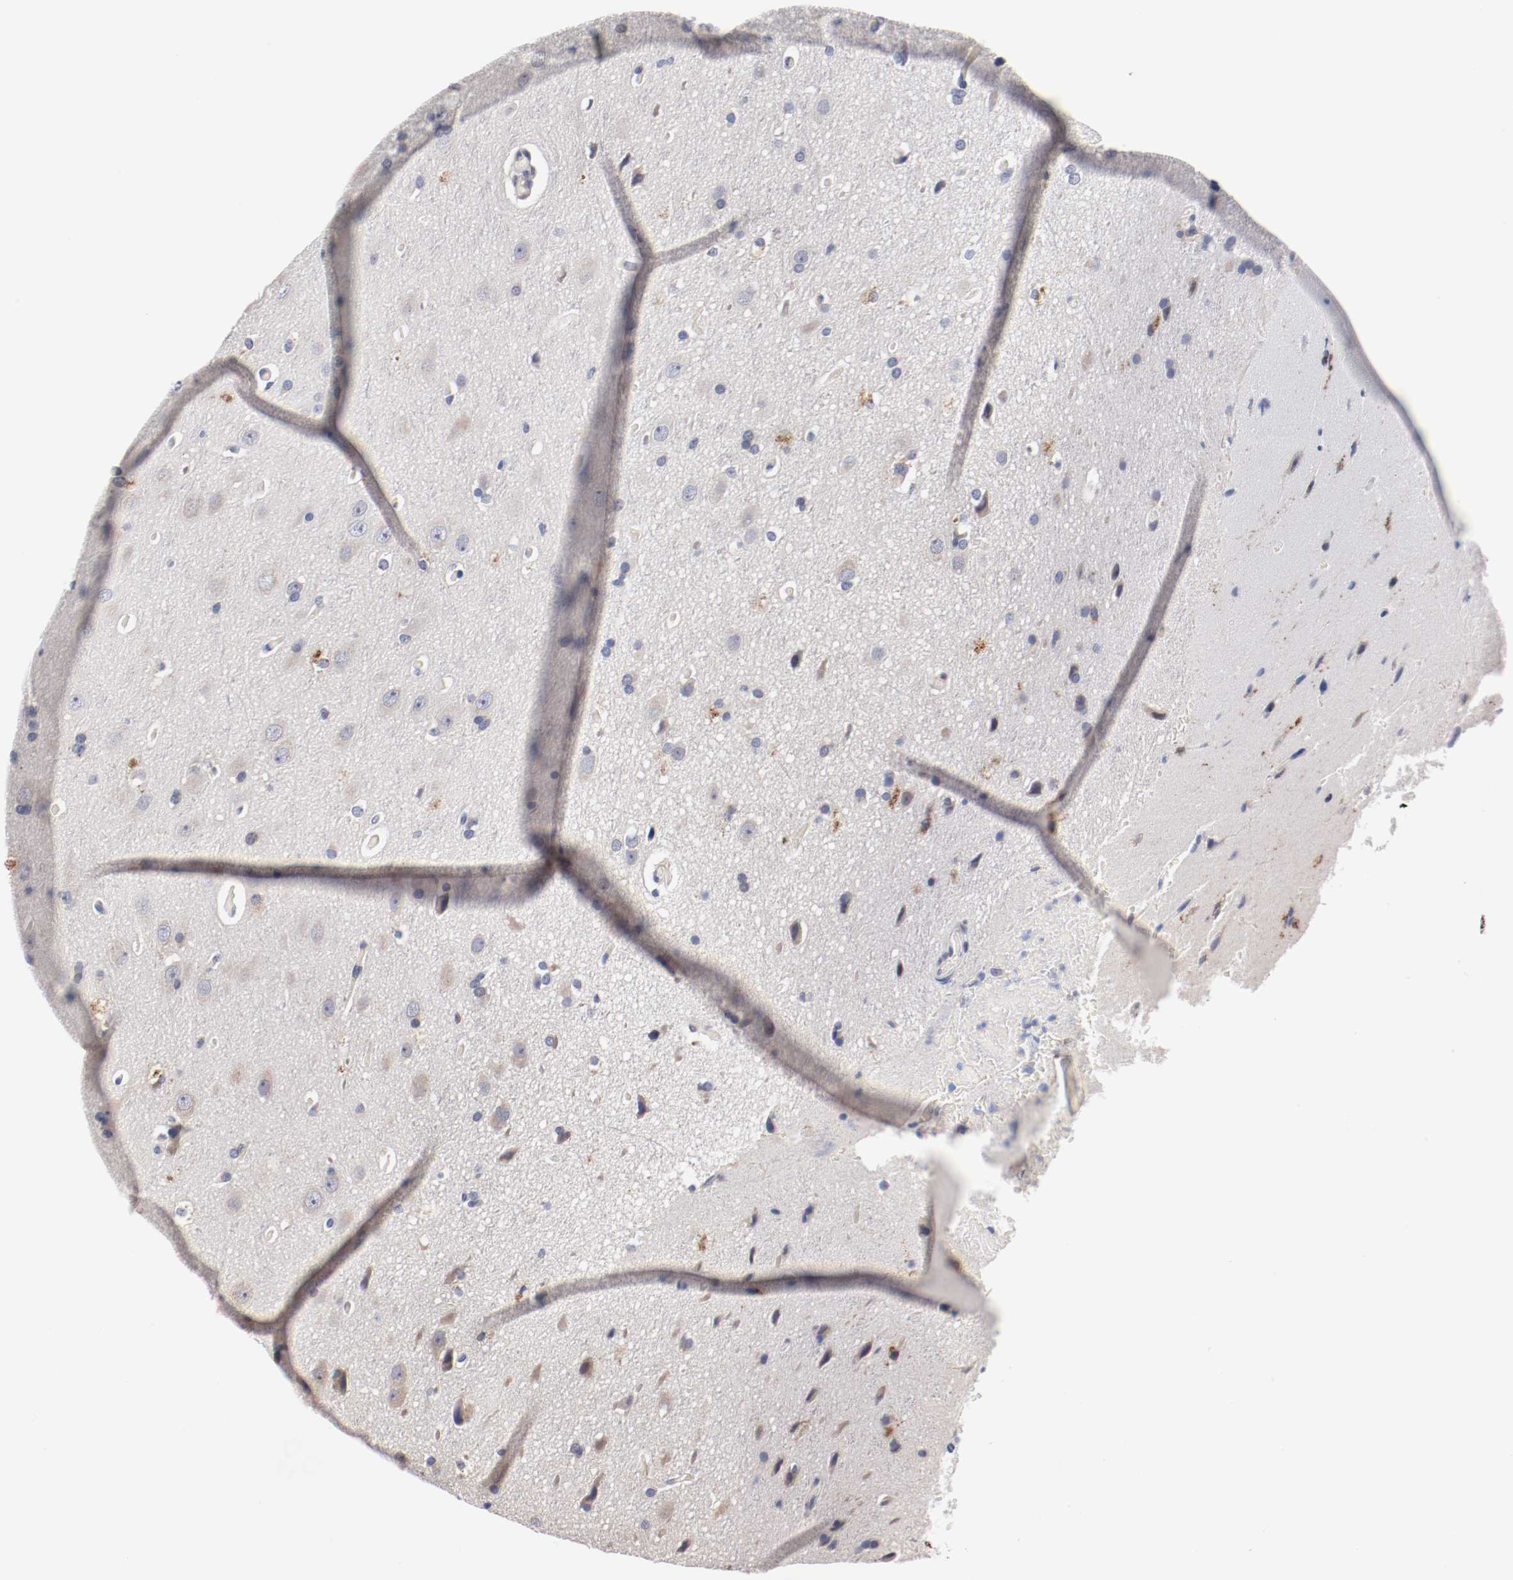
{"staining": {"intensity": "negative", "quantity": "none", "location": "none"}, "tissue": "glioma", "cell_type": "Tumor cells", "image_type": "cancer", "snomed": [{"axis": "morphology", "description": "Glioma, malignant, Low grade"}, {"axis": "topography", "description": "Cerebral cortex"}], "caption": "Glioma stained for a protein using IHC displays no staining tumor cells.", "gene": "GPR143", "patient": {"sex": "female", "age": 47}}